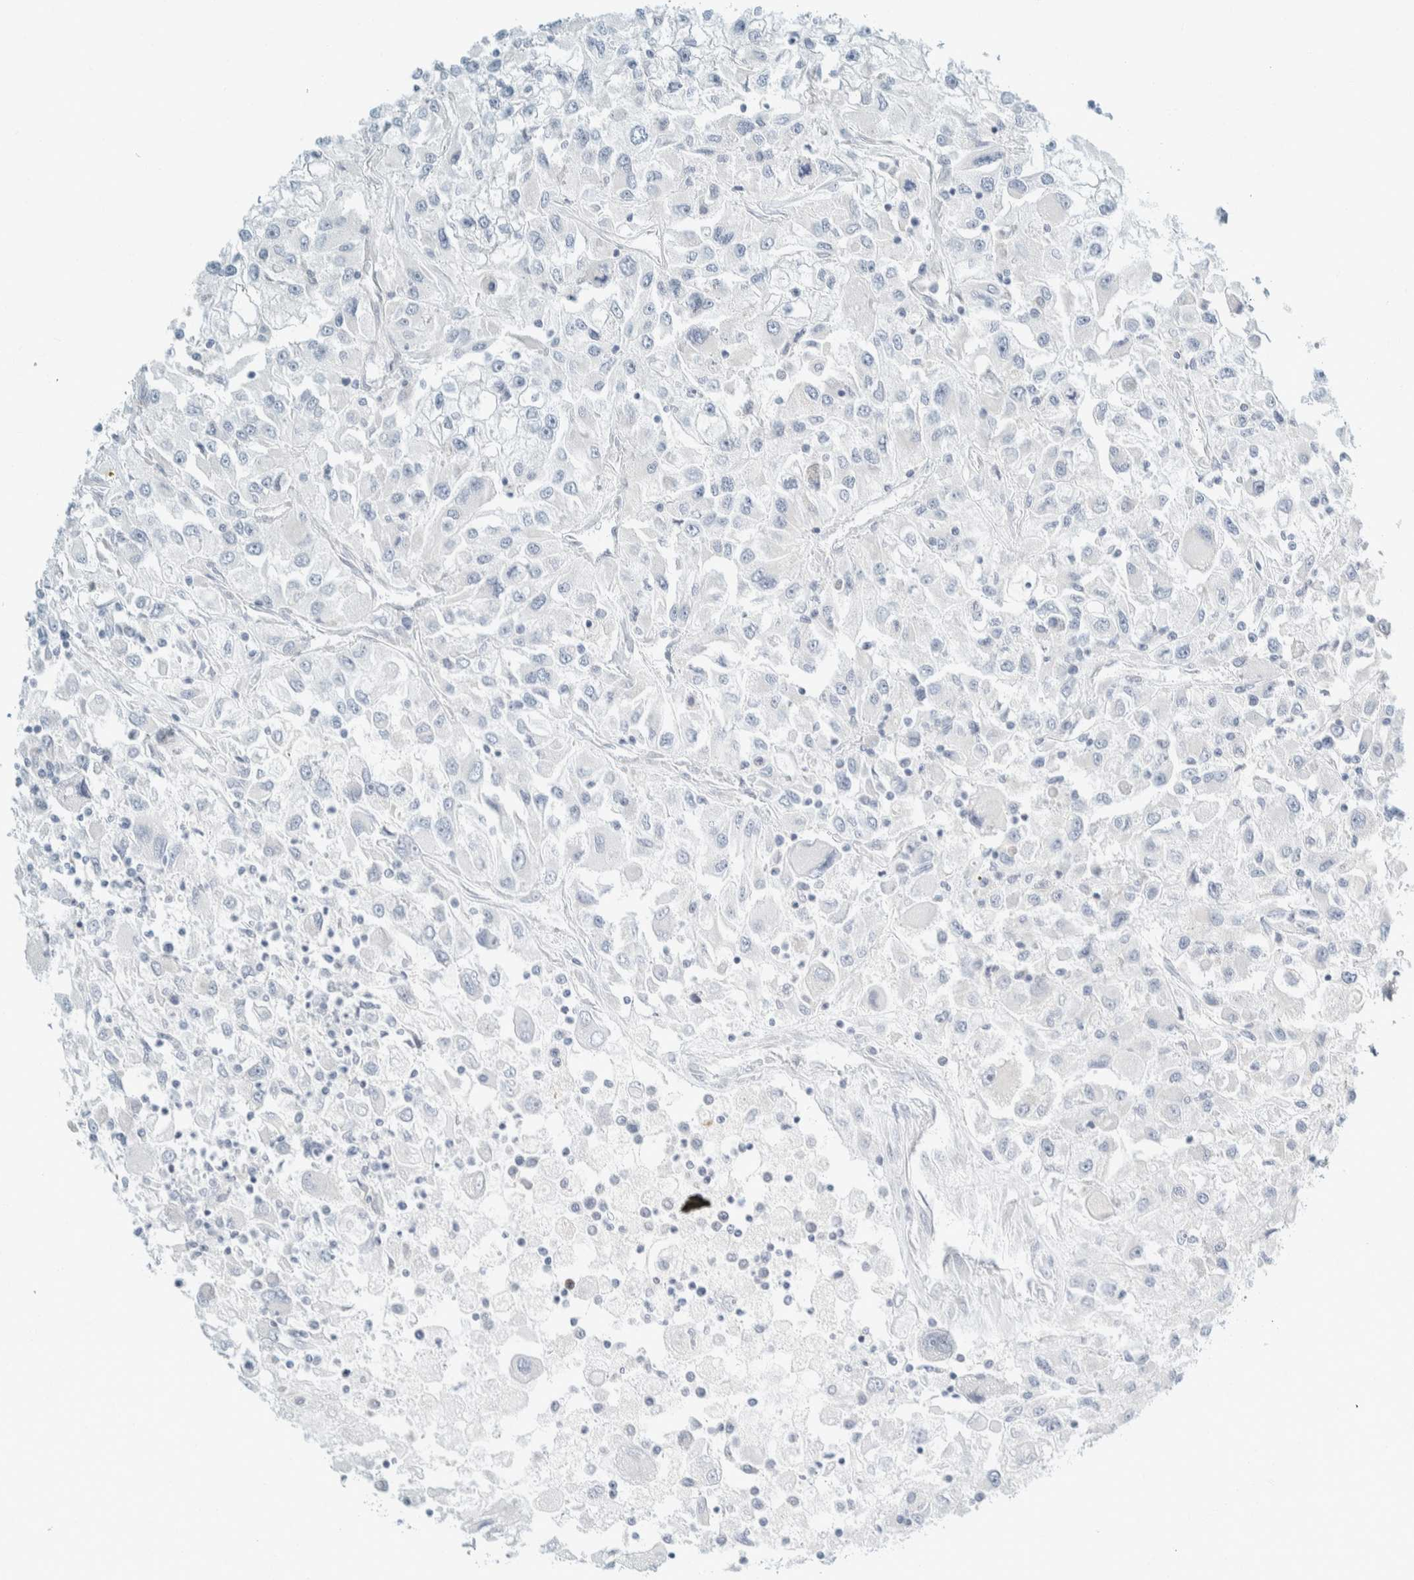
{"staining": {"intensity": "negative", "quantity": "none", "location": "none"}, "tissue": "renal cancer", "cell_type": "Tumor cells", "image_type": "cancer", "snomed": [{"axis": "morphology", "description": "Adenocarcinoma, NOS"}, {"axis": "topography", "description": "Kidney"}], "caption": "Tumor cells are negative for brown protein staining in renal adenocarcinoma. (DAB IHC, high magnification).", "gene": "ARHGAP27", "patient": {"sex": "female", "age": 52}}